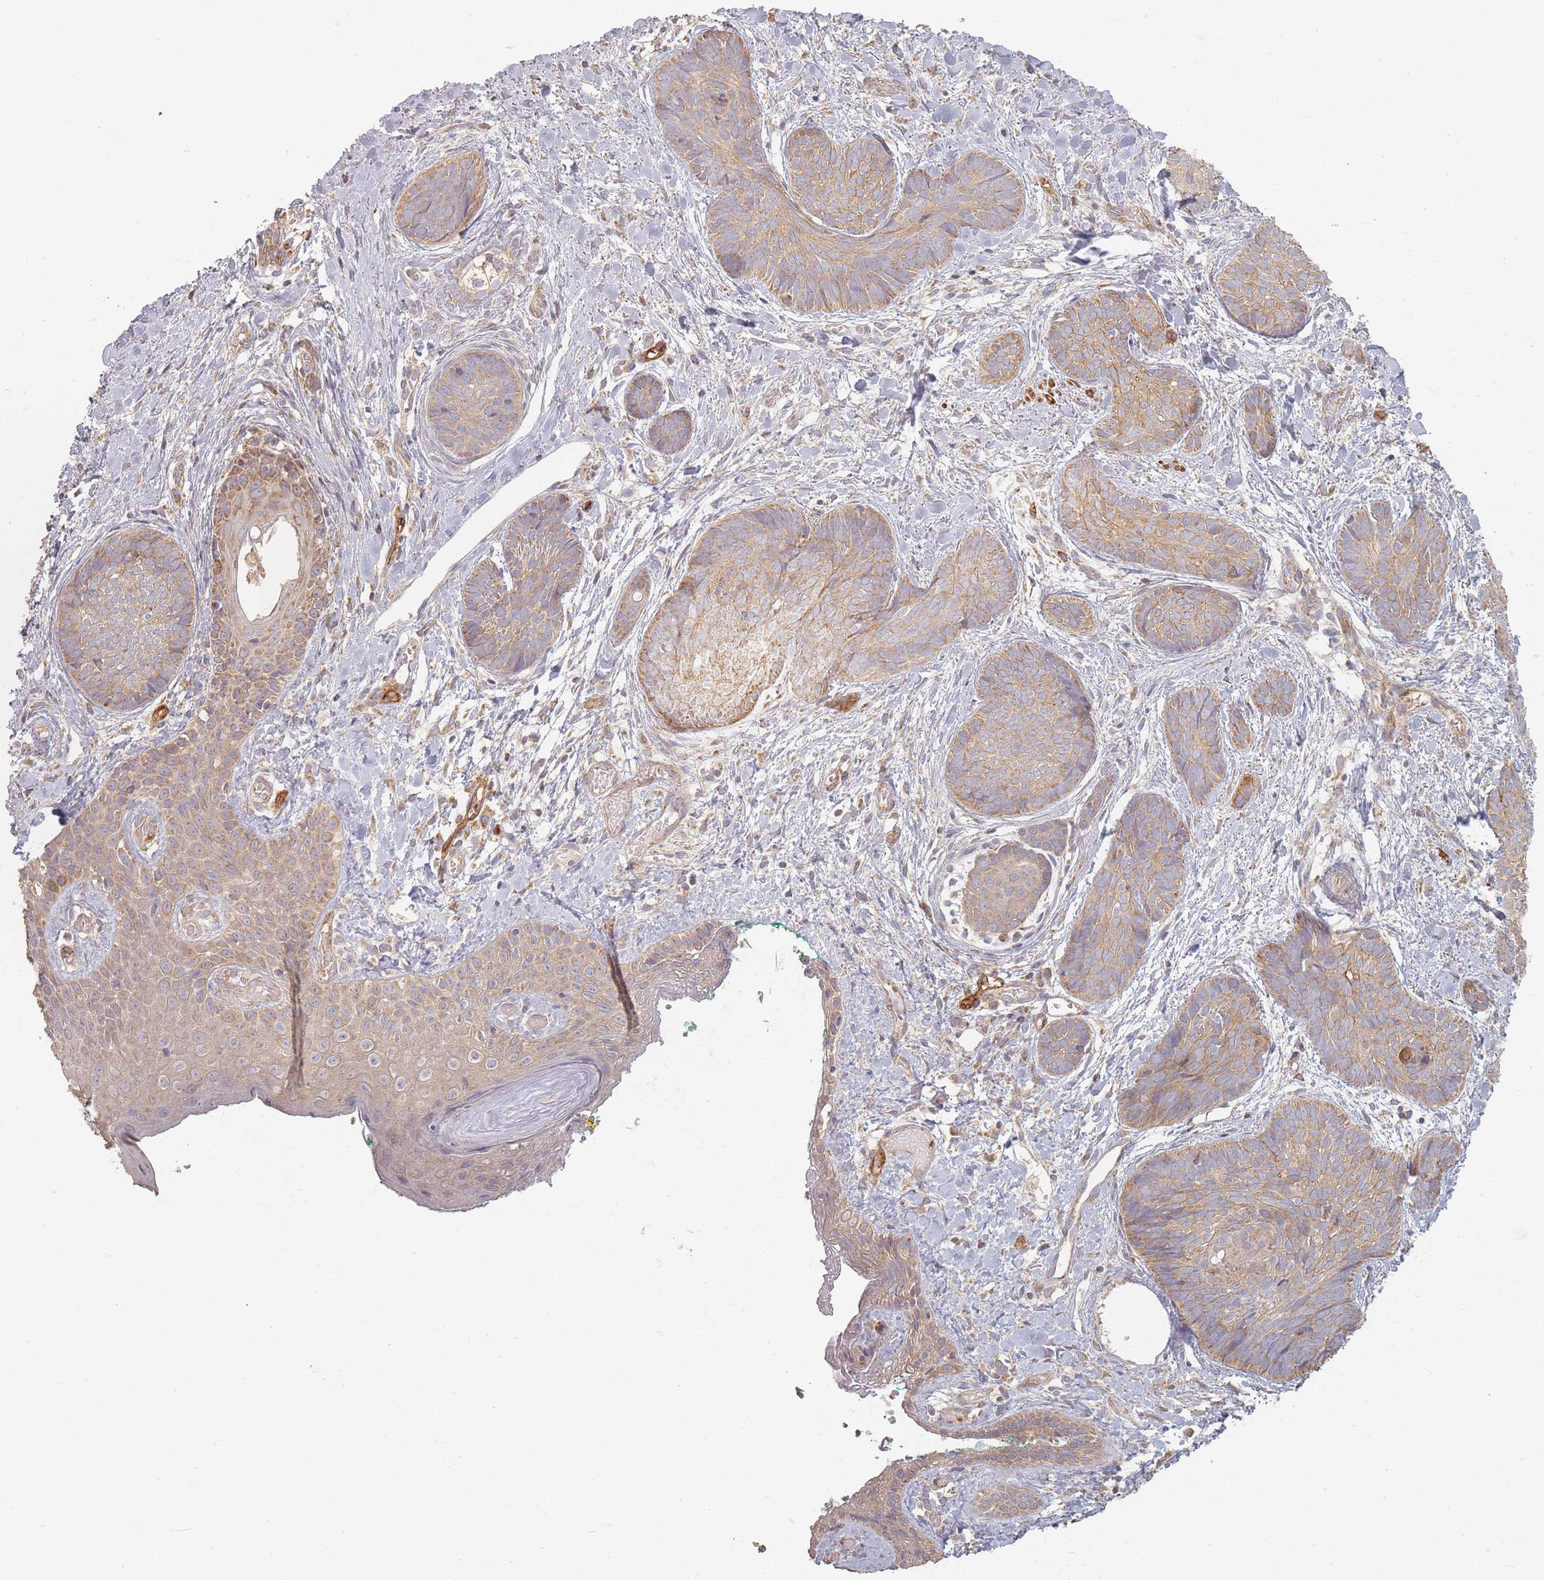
{"staining": {"intensity": "weak", "quantity": "25%-75%", "location": "cytoplasmic/membranous"}, "tissue": "skin cancer", "cell_type": "Tumor cells", "image_type": "cancer", "snomed": [{"axis": "morphology", "description": "Basal cell carcinoma"}, {"axis": "topography", "description": "Skin"}], "caption": "Protein staining of skin basal cell carcinoma tissue demonstrates weak cytoplasmic/membranous expression in approximately 25%-75% of tumor cells.", "gene": "MRPS6", "patient": {"sex": "female", "age": 81}}